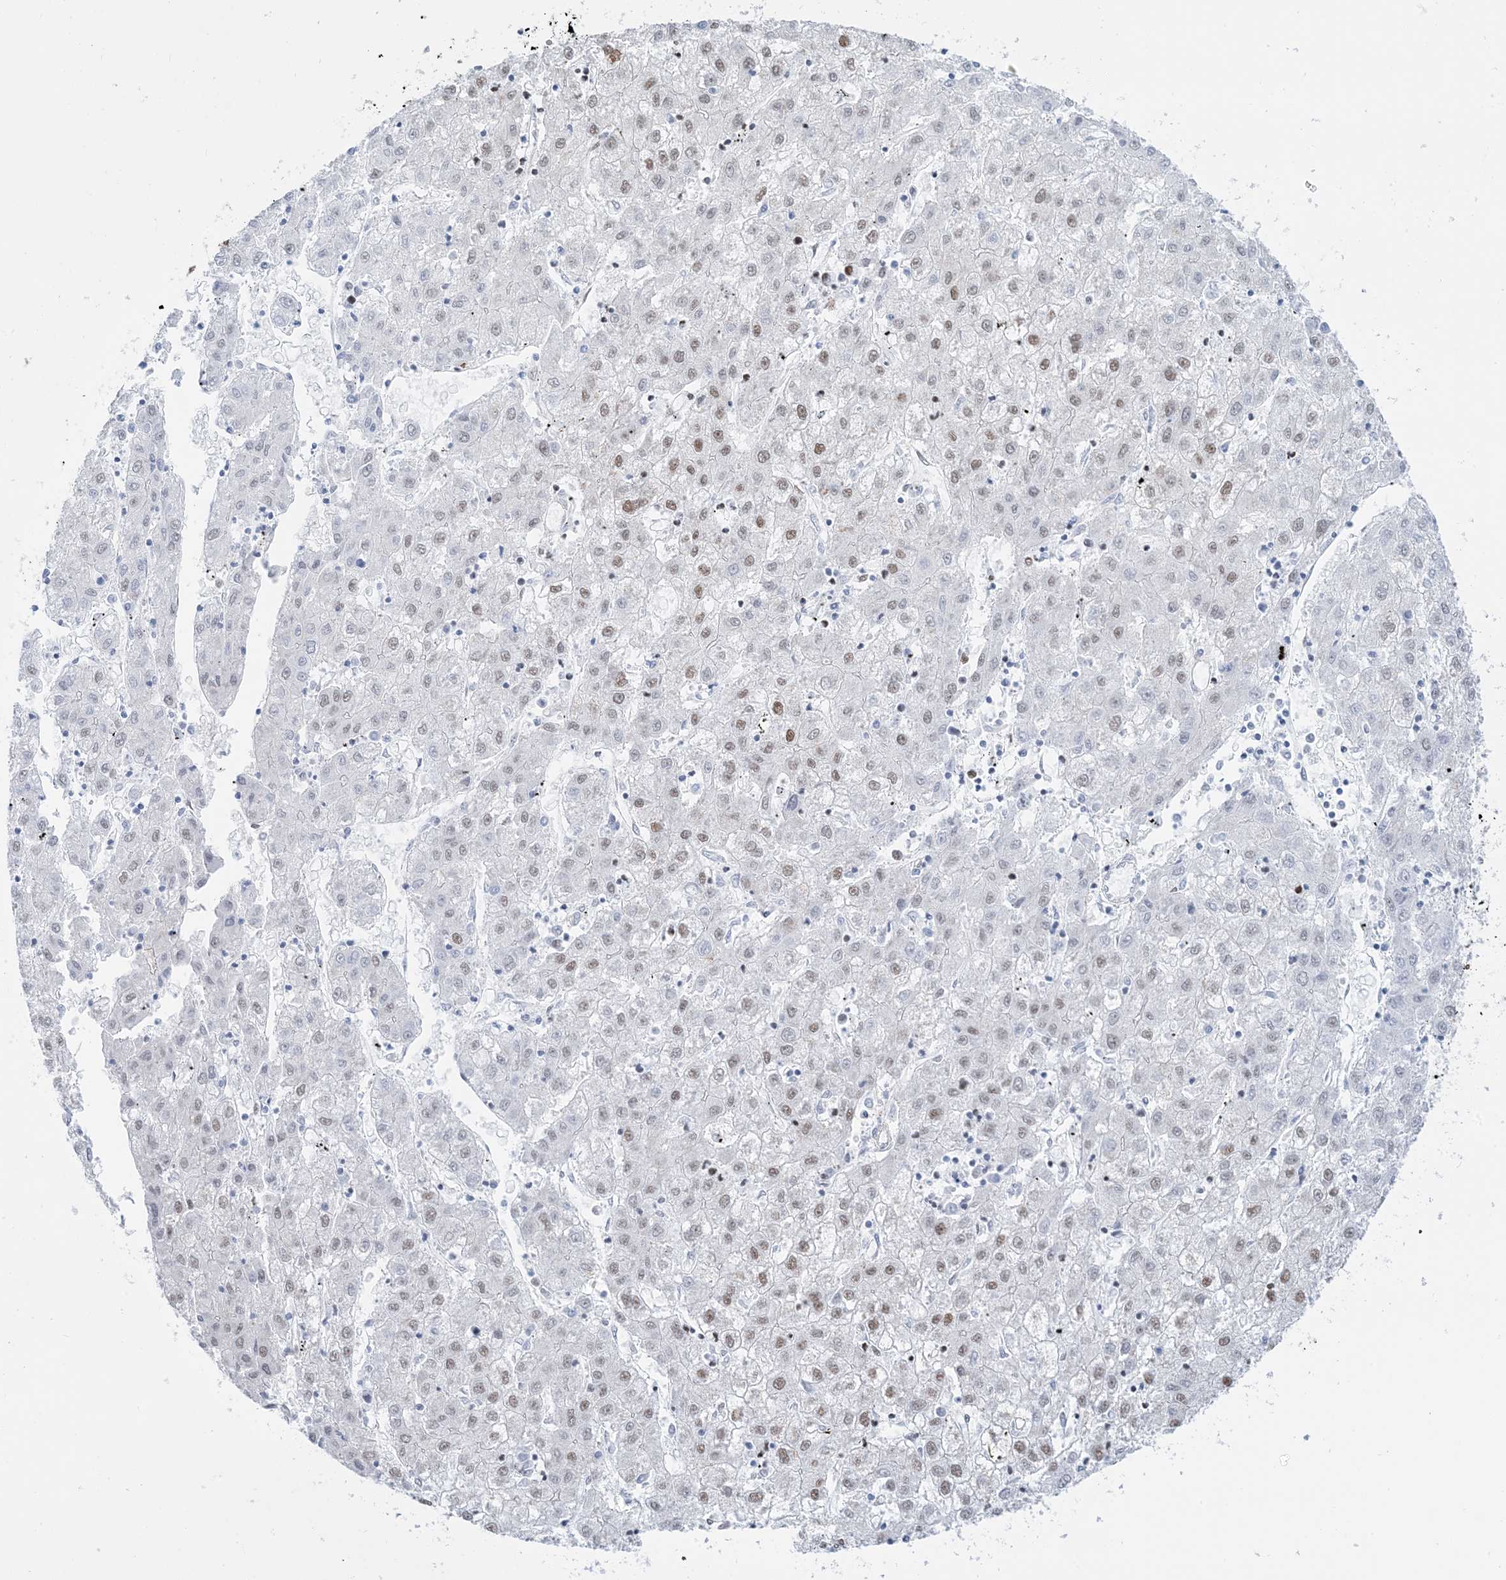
{"staining": {"intensity": "moderate", "quantity": "25%-75%", "location": "nuclear"}, "tissue": "liver cancer", "cell_type": "Tumor cells", "image_type": "cancer", "snomed": [{"axis": "morphology", "description": "Carcinoma, Hepatocellular, NOS"}, {"axis": "topography", "description": "Liver"}], "caption": "Tumor cells show medium levels of moderate nuclear positivity in about 25%-75% of cells in liver cancer (hepatocellular carcinoma). The protein is shown in brown color, while the nuclei are stained blue.", "gene": "ZNF792", "patient": {"sex": "male", "age": 72}}